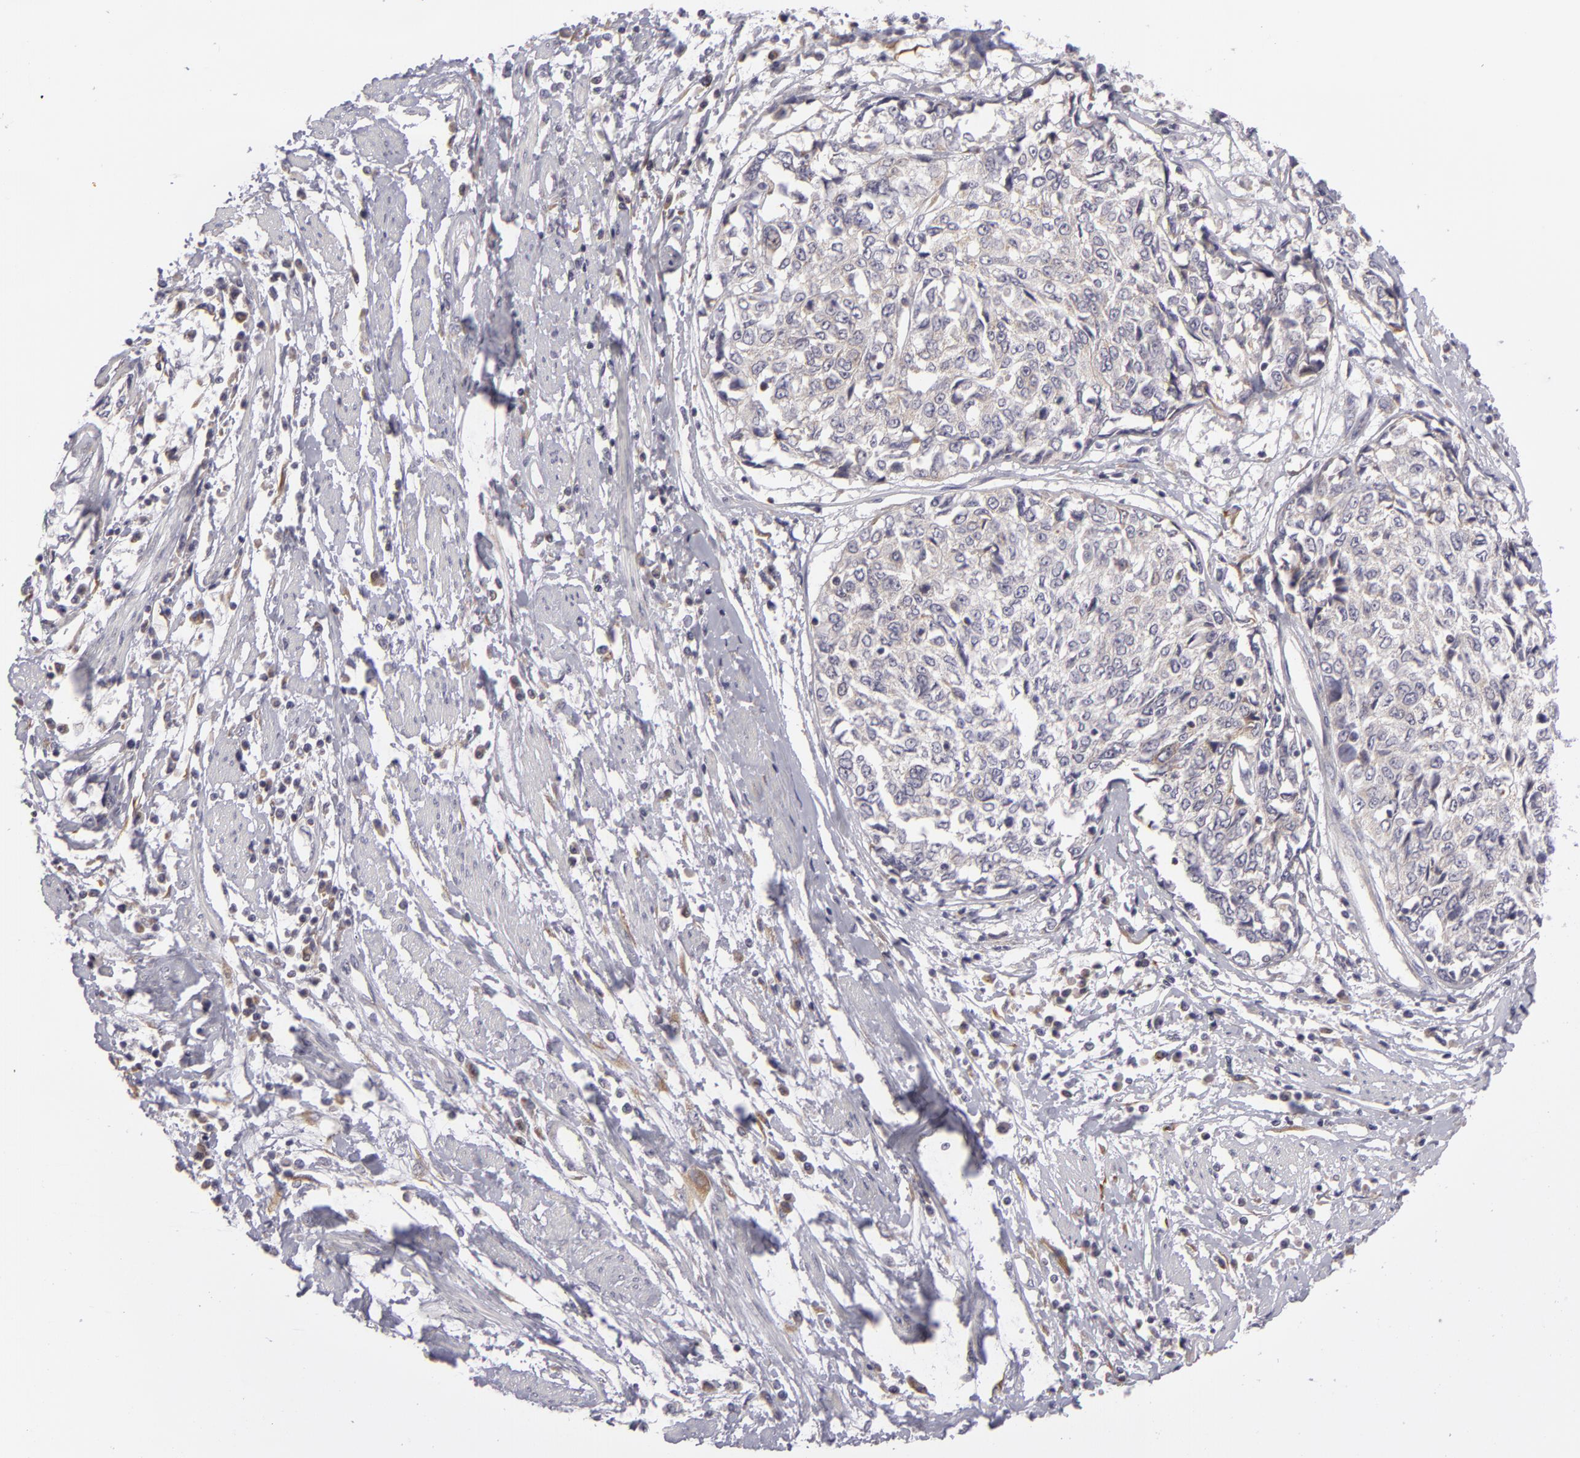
{"staining": {"intensity": "negative", "quantity": "none", "location": "none"}, "tissue": "cervical cancer", "cell_type": "Tumor cells", "image_type": "cancer", "snomed": [{"axis": "morphology", "description": "Squamous cell carcinoma, NOS"}, {"axis": "topography", "description": "Cervix"}], "caption": "This is an immunohistochemistry (IHC) micrograph of human cervical cancer. There is no positivity in tumor cells.", "gene": "ATP2B3", "patient": {"sex": "female", "age": 57}}